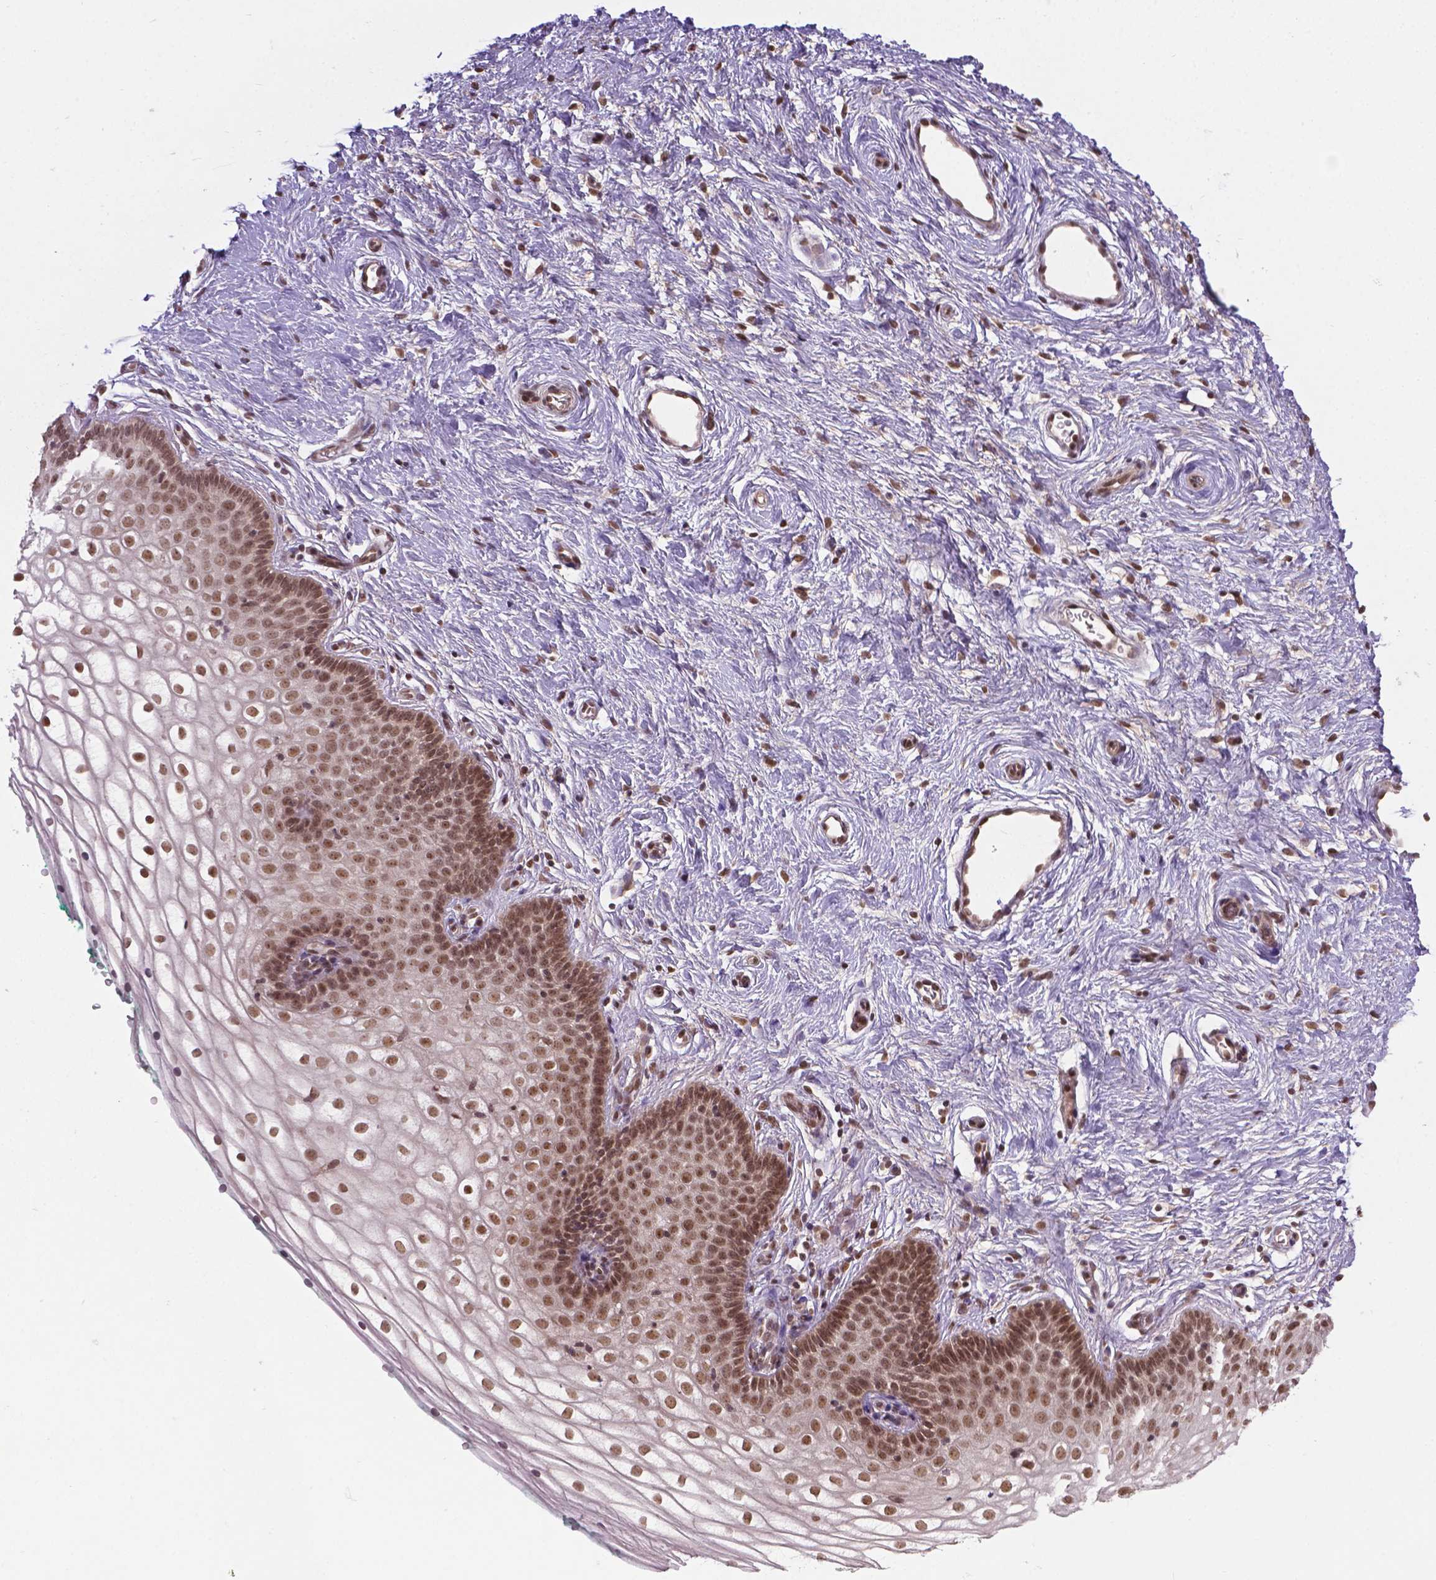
{"staining": {"intensity": "moderate", "quantity": ">75%", "location": "nuclear"}, "tissue": "vagina", "cell_type": "Squamous epithelial cells", "image_type": "normal", "snomed": [{"axis": "morphology", "description": "Normal tissue, NOS"}, {"axis": "topography", "description": "Vagina"}], "caption": "About >75% of squamous epithelial cells in benign human vagina show moderate nuclear protein staining as visualized by brown immunohistochemical staining.", "gene": "ANKRD54", "patient": {"sex": "female", "age": 36}}